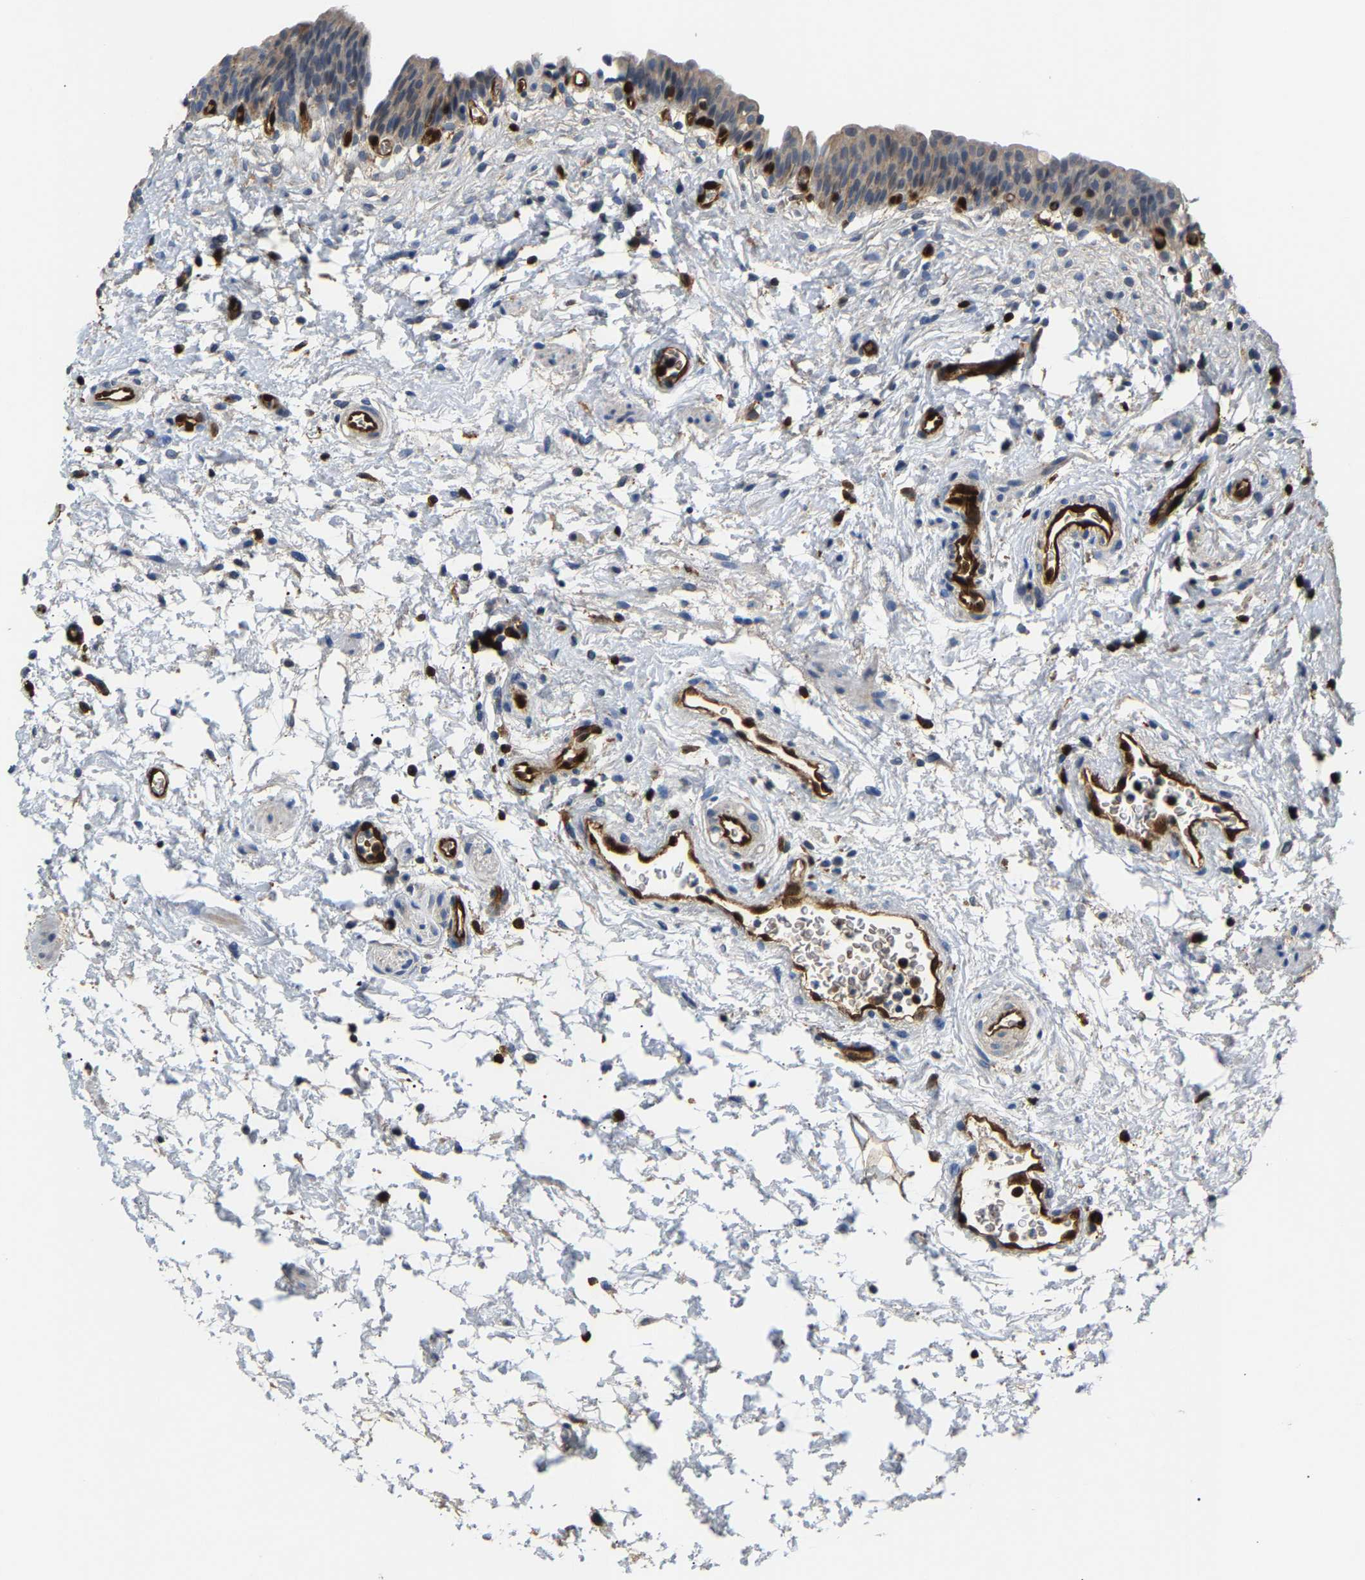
{"staining": {"intensity": "weak", "quantity": ">75%", "location": "cytoplasmic/membranous"}, "tissue": "urinary bladder", "cell_type": "Urothelial cells", "image_type": "normal", "snomed": [{"axis": "morphology", "description": "Normal tissue, NOS"}, {"axis": "topography", "description": "Urinary bladder"}], "caption": "This micrograph displays normal urinary bladder stained with IHC to label a protein in brown. The cytoplasmic/membranous of urothelial cells show weak positivity for the protein. Nuclei are counter-stained blue.", "gene": "GIMAP7", "patient": {"sex": "male", "age": 37}}